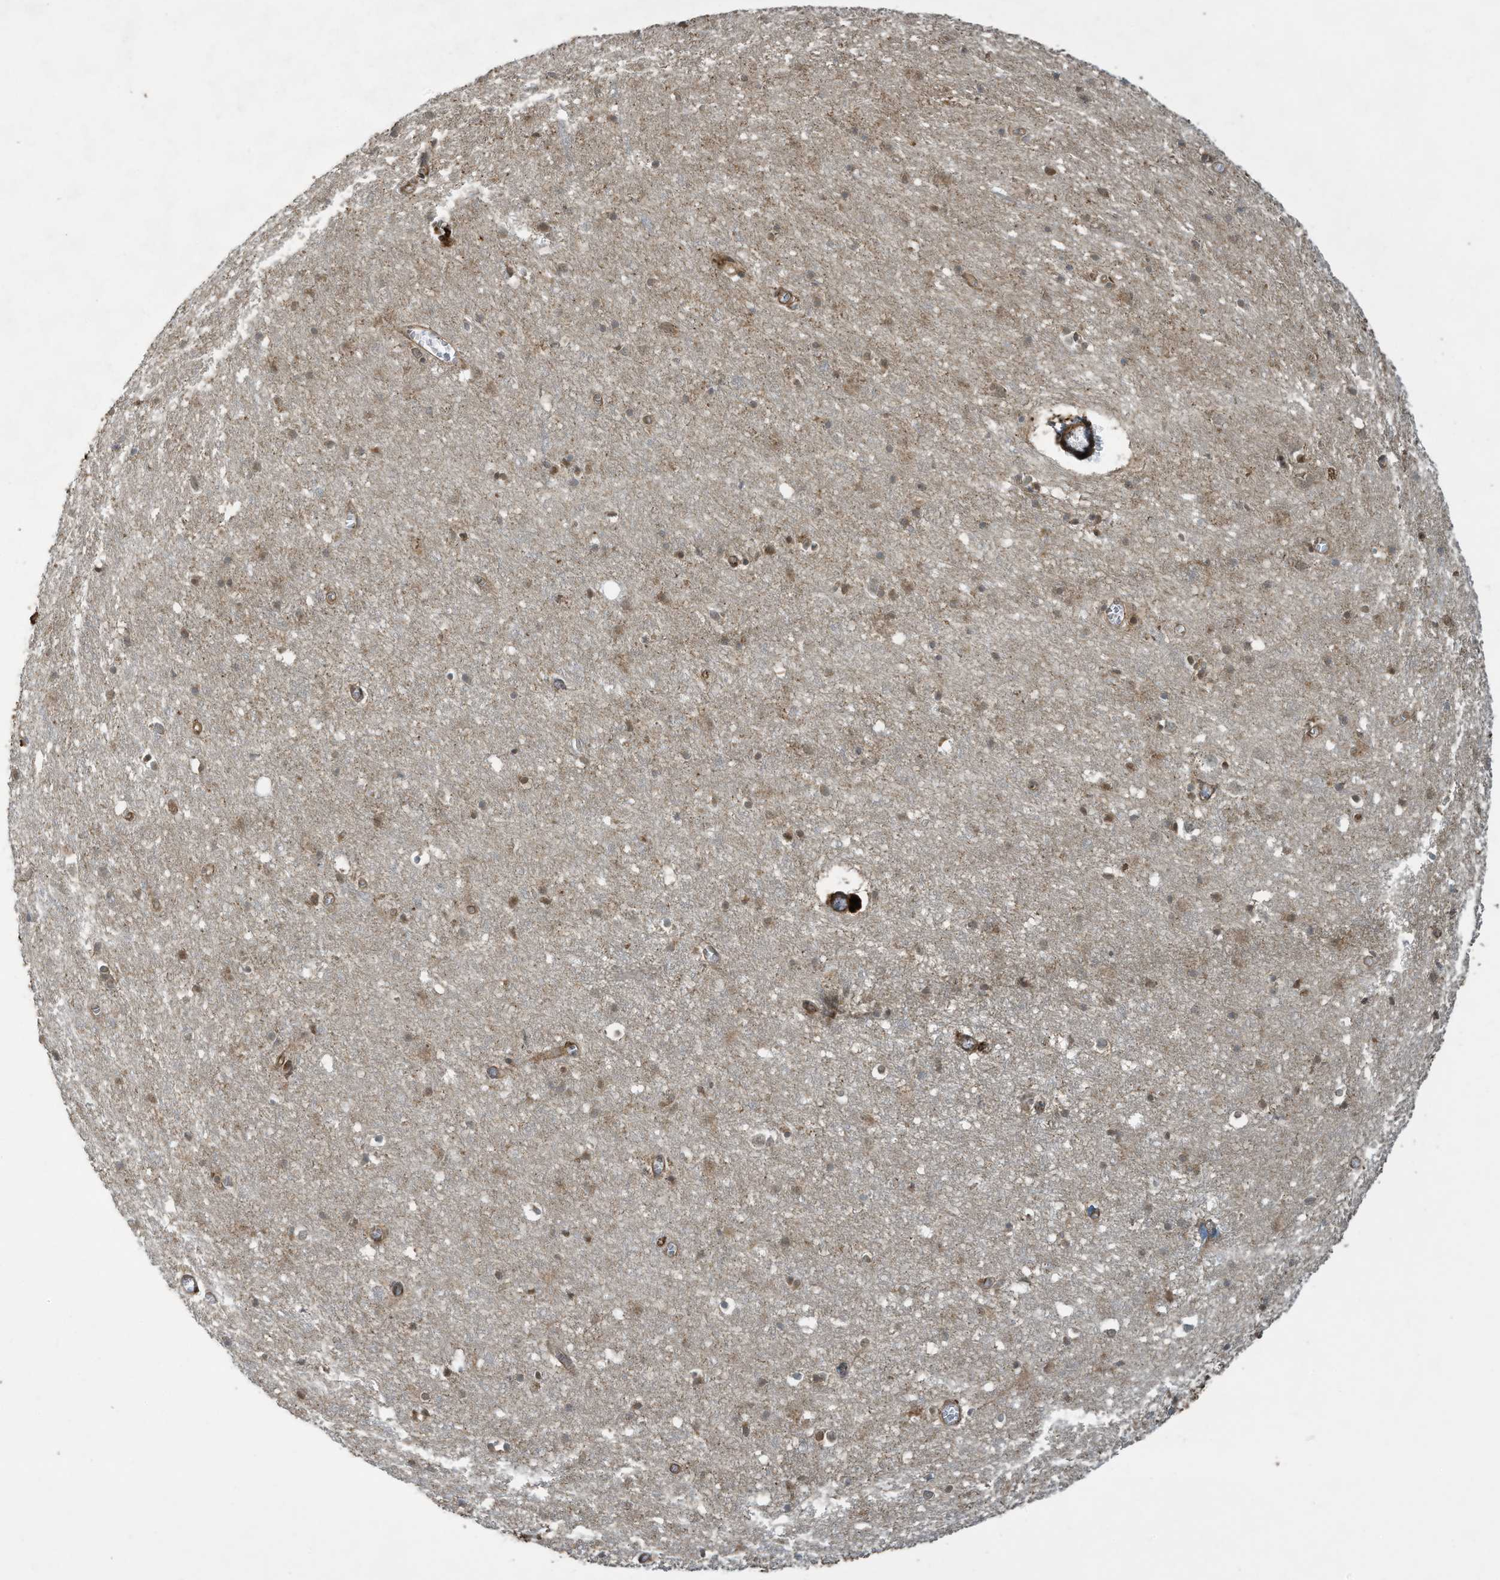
{"staining": {"intensity": "strong", "quantity": ">75%", "location": "cytoplasmic/membranous"}, "tissue": "cerebral cortex", "cell_type": "Endothelial cells", "image_type": "normal", "snomed": [{"axis": "morphology", "description": "Normal tissue, NOS"}, {"axis": "topography", "description": "Cerebral cortex"}], "caption": "IHC (DAB (3,3'-diaminobenzidine)) staining of normal human cerebral cortex reveals strong cytoplasmic/membranous protein positivity in about >75% of endothelial cells.", "gene": "DDIT4", "patient": {"sex": "female", "age": 64}}